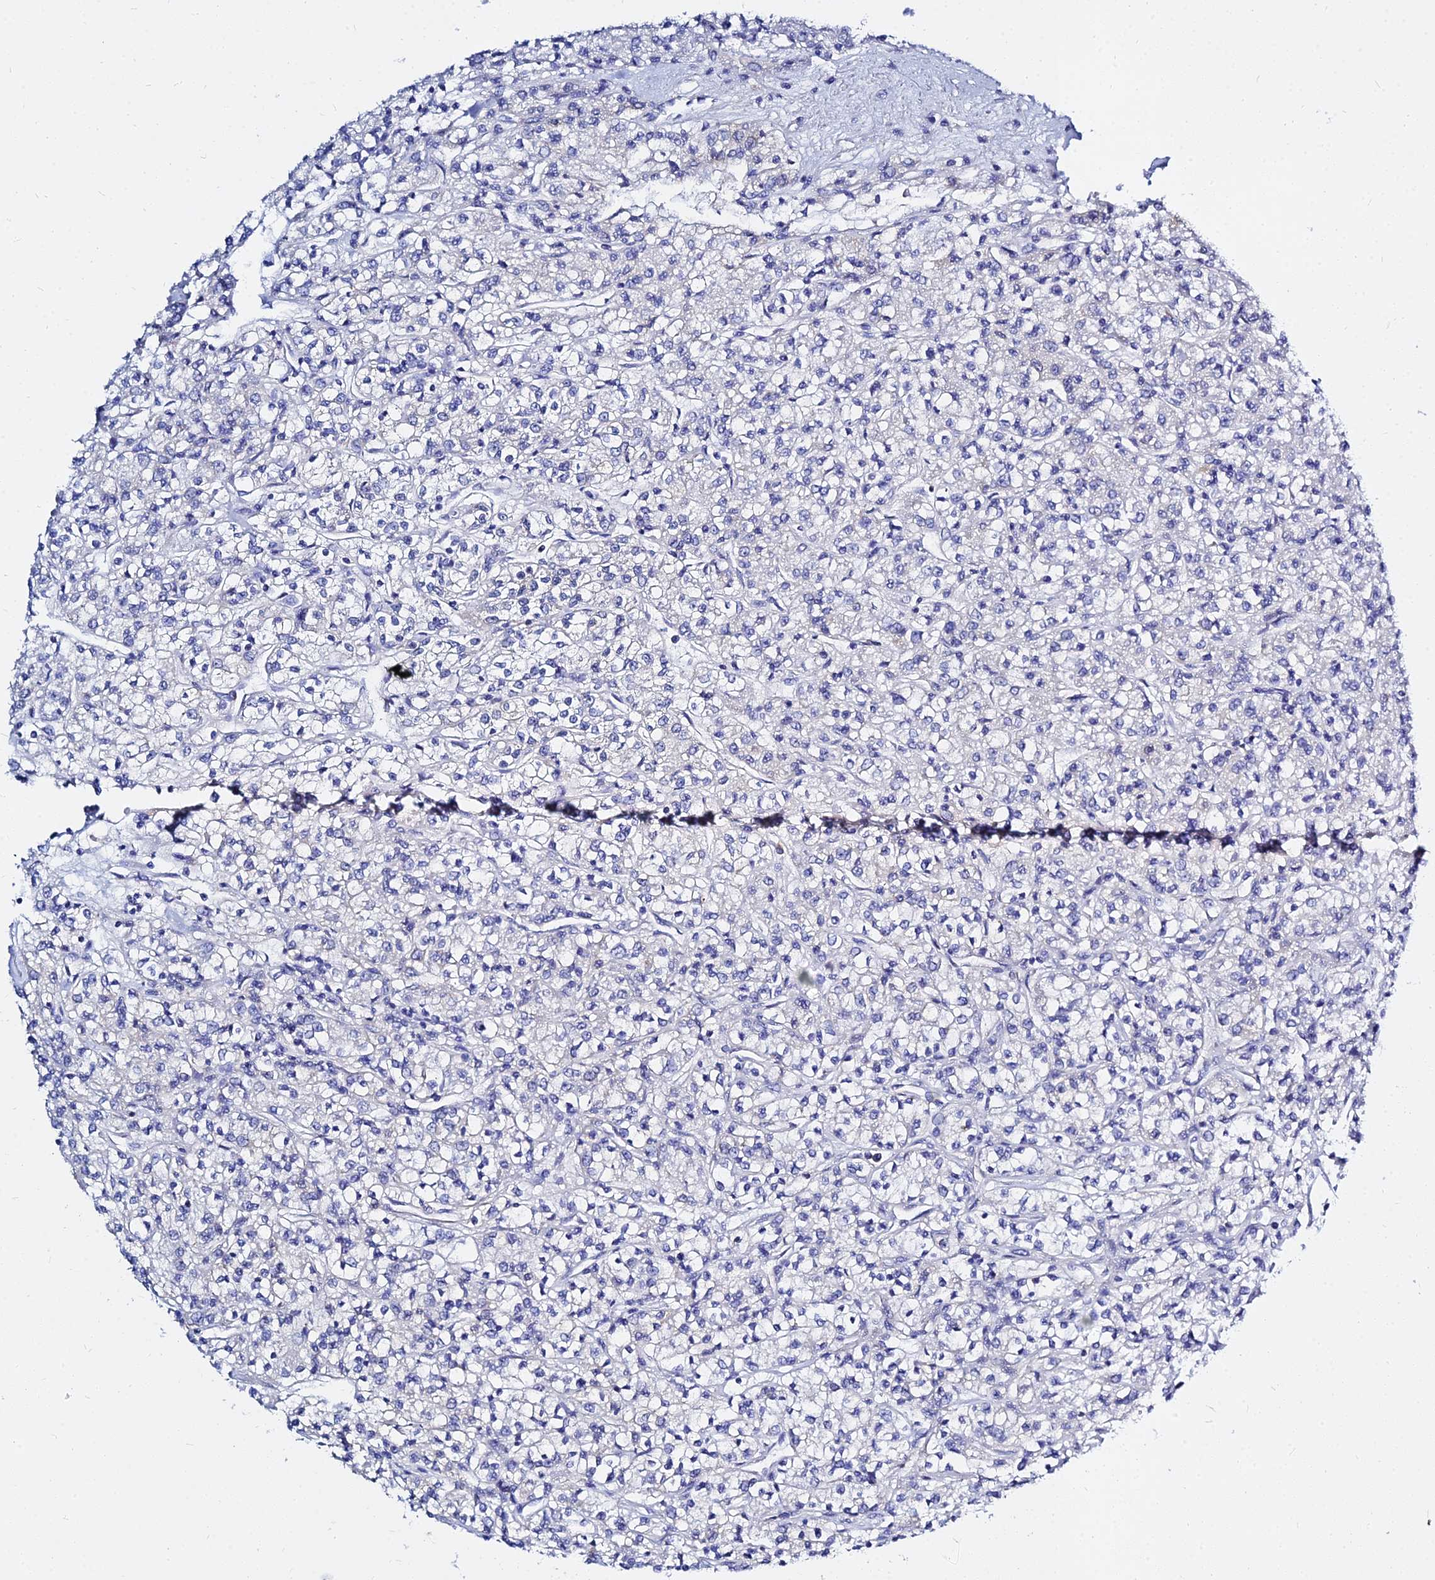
{"staining": {"intensity": "negative", "quantity": "none", "location": "none"}, "tissue": "renal cancer", "cell_type": "Tumor cells", "image_type": "cancer", "snomed": [{"axis": "morphology", "description": "Adenocarcinoma, NOS"}, {"axis": "topography", "description": "Kidney"}], "caption": "A photomicrograph of renal adenocarcinoma stained for a protein shows no brown staining in tumor cells.", "gene": "ZNF552", "patient": {"sex": "female", "age": 59}}